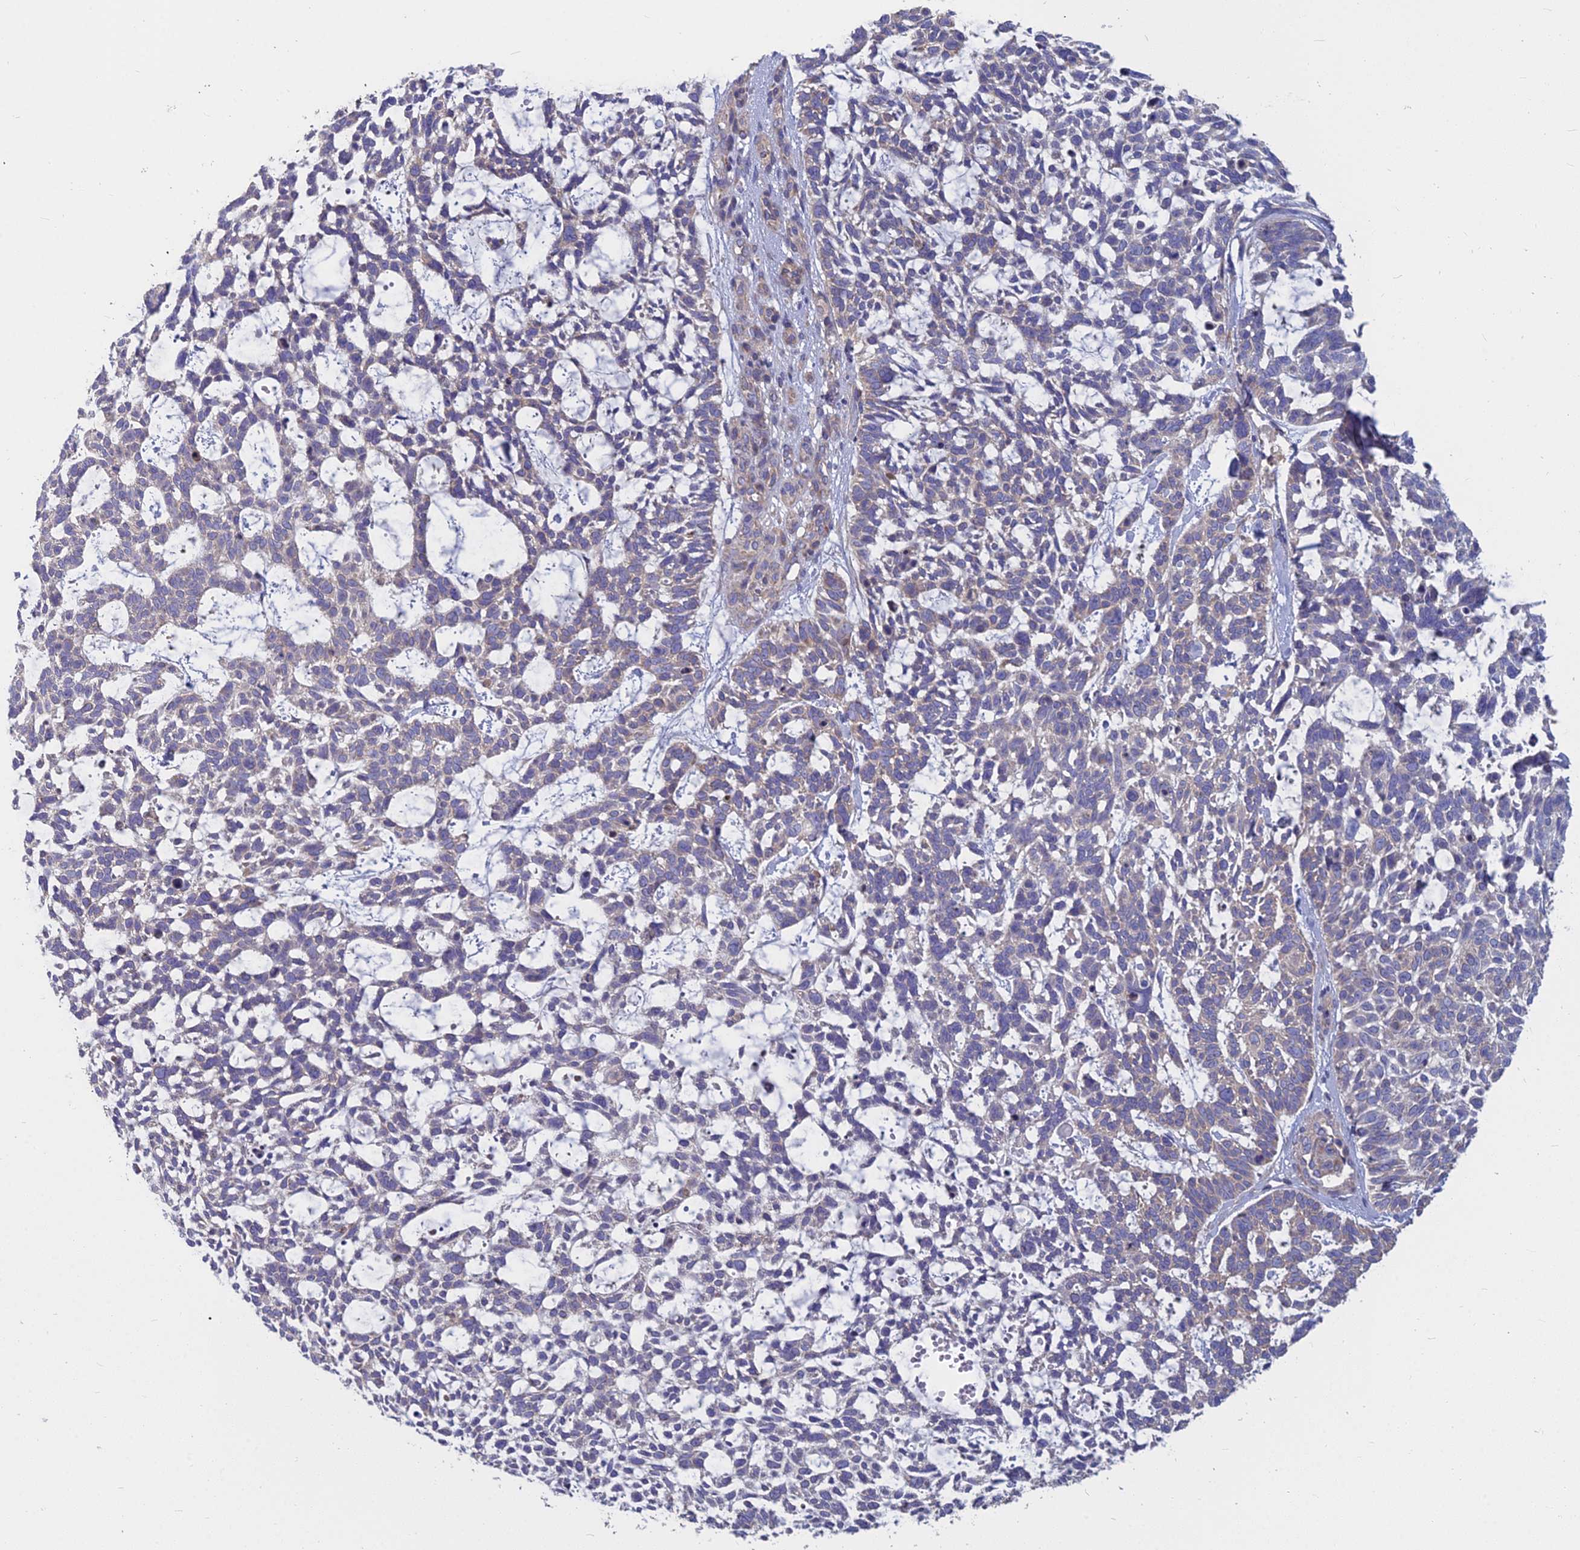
{"staining": {"intensity": "weak", "quantity": "25%-75%", "location": "cytoplasmic/membranous"}, "tissue": "skin cancer", "cell_type": "Tumor cells", "image_type": "cancer", "snomed": [{"axis": "morphology", "description": "Basal cell carcinoma"}, {"axis": "topography", "description": "Skin"}], "caption": "Immunohistochemical staining of human basal cell carcinoma (skin) demonstrates low levels of weak cytoplasmic/membranous positivity in approximately 25%-75% of tumor cells.", "gene": "COX20", "patient": {"sex": "male", "age": 88}}